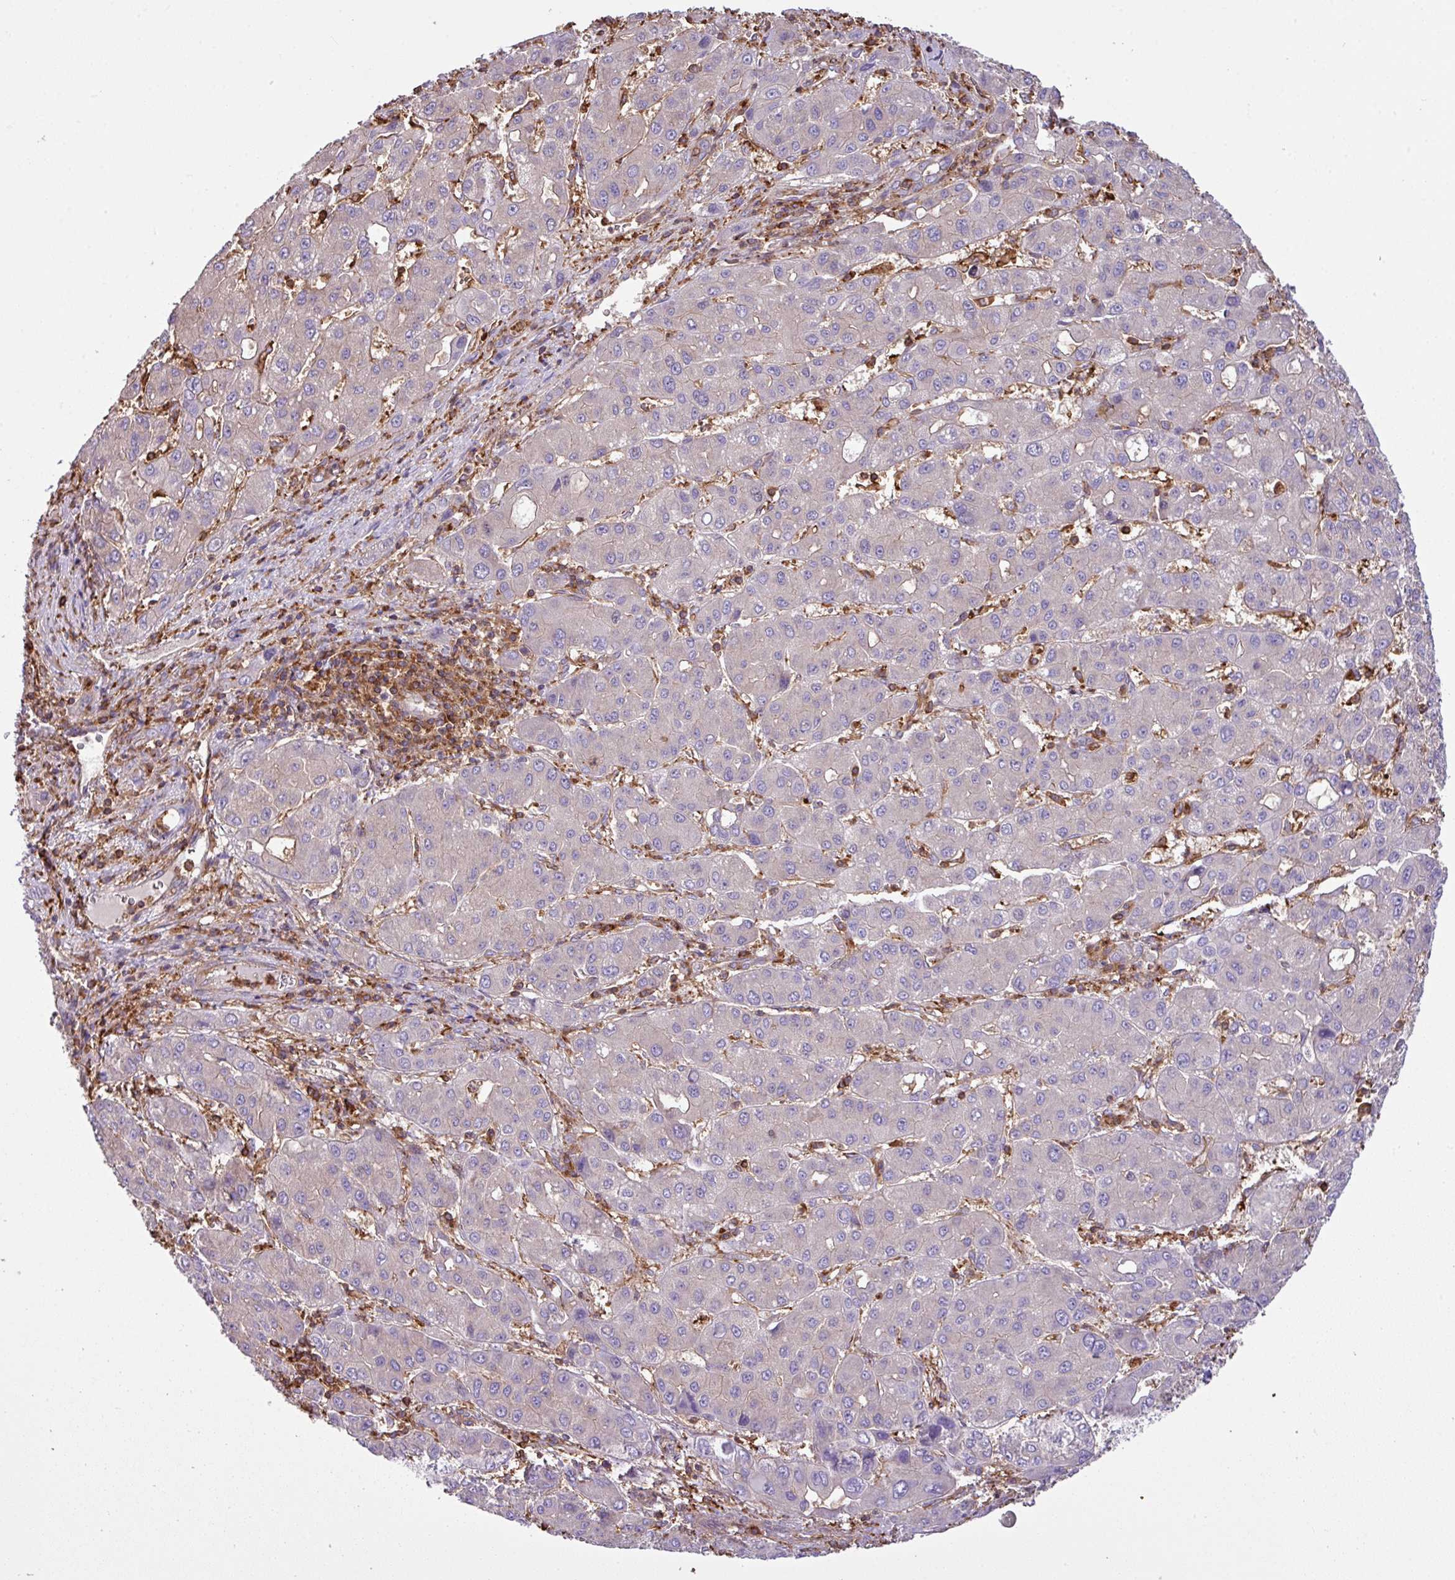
{"staining": {"intensity": "negative", "quantity": "none", "location": "none"}, "tissue": "liver cancer", "cell_type": "Tumor cells", "image_type": "cancer", "snomed": [{"axis": "morphology", "description": "Carcinoma, Hepatocellular, NOS"}, {"axis": "topography", "description": "Liver"}], "caption": "This is an immunohistochemistry (IHC) image of liver cancer. There is no positivity in tumor cells.", "gene": "PGAP6", "patient": {"sex": "male", "age": 55}}